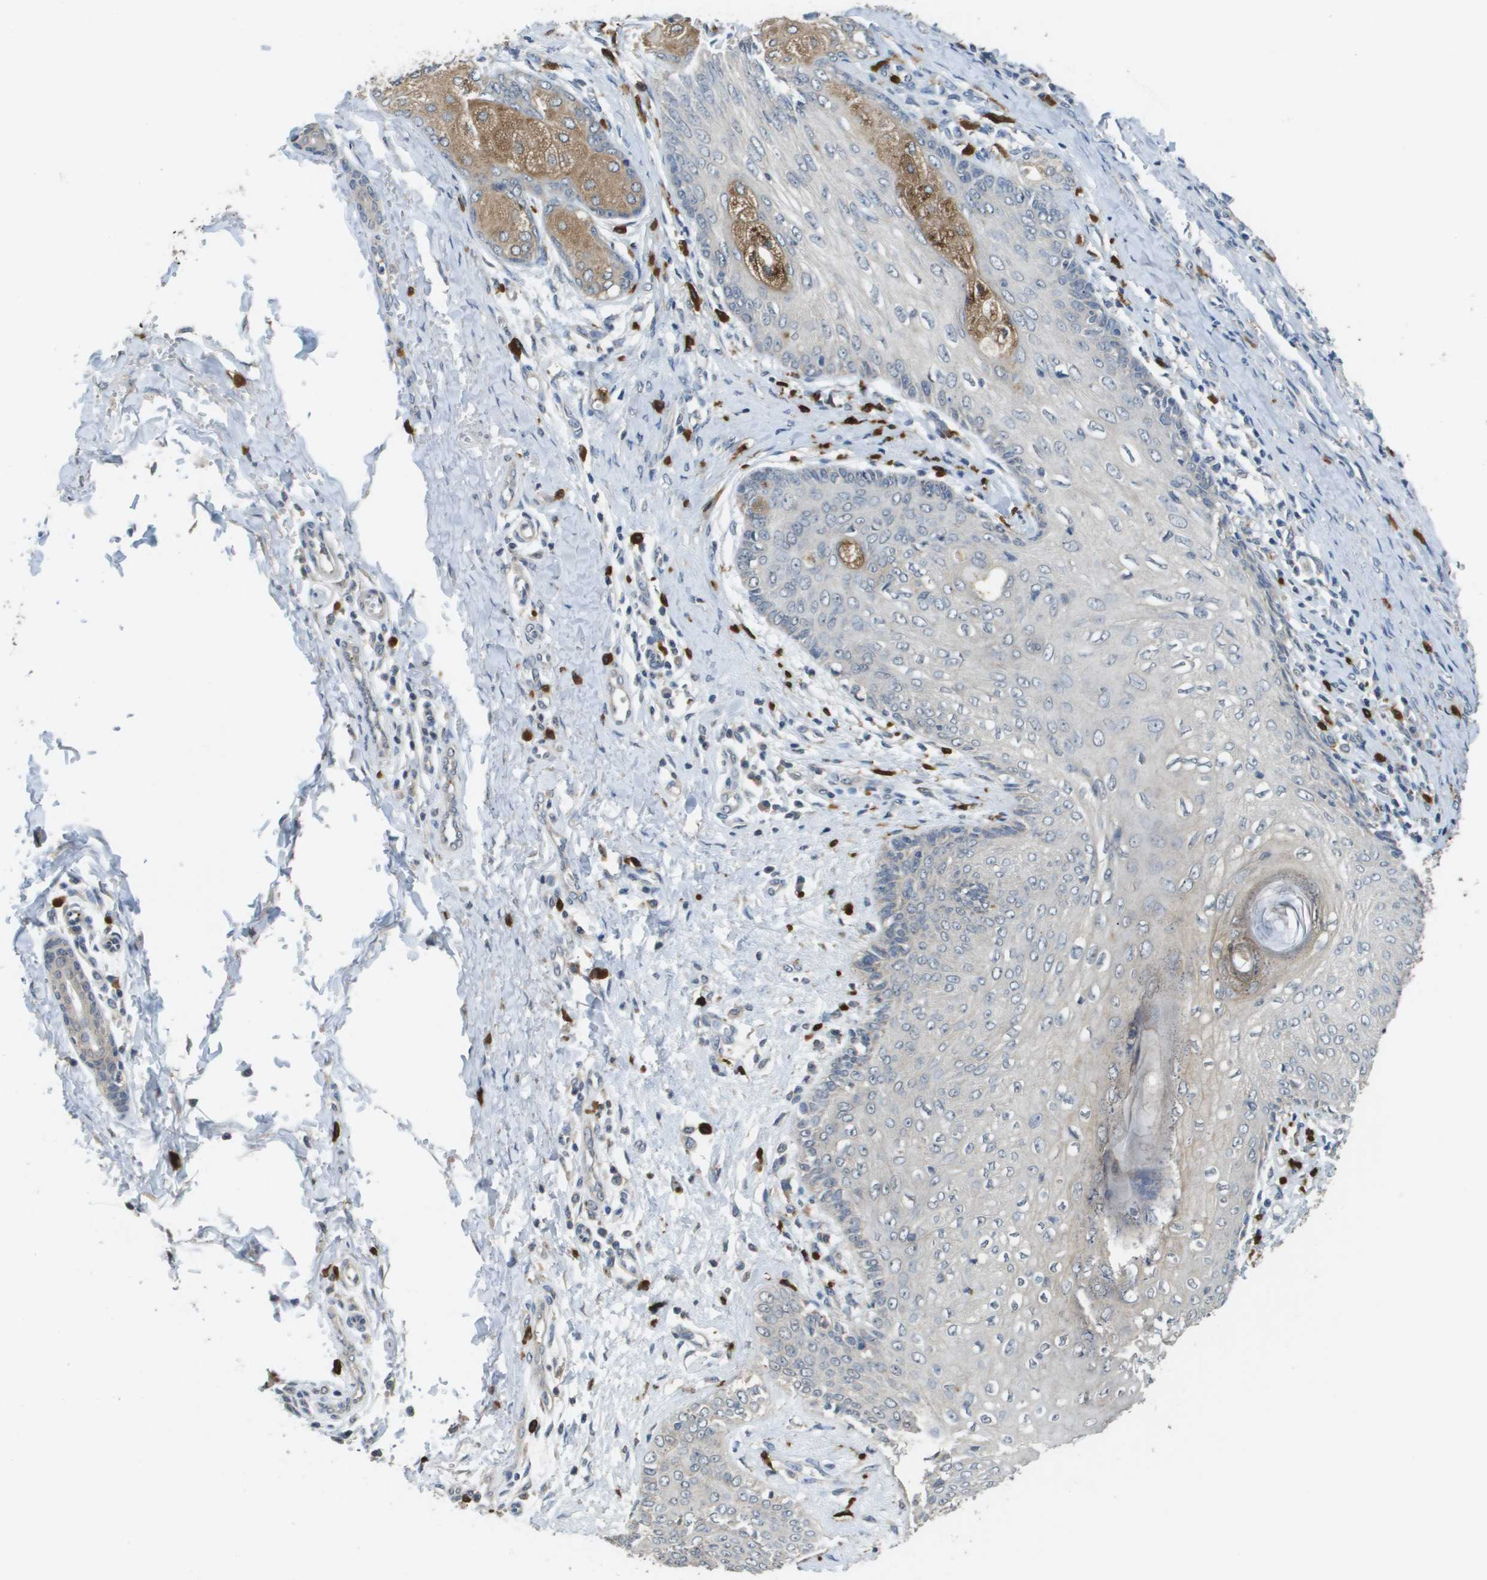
{"staining": {"intensity": "negative", "quantity": "none", "location": "none"}, "tissue": "skin cancer", "cell_type": "Tumor cells", "image_type": "cancer", "snomed": [{"axis": "morphology", "description": "Basal cell carcinoma"}, {"axis": "topography", "description": "Skin"}], "caption": "Immunohistochemistry (IHC) of skin cancer (basal cell carcinoma) reveals no expression in tumor cells.", "gene": "RAB27B", "patient": {"sex": "female", "age": 64}}